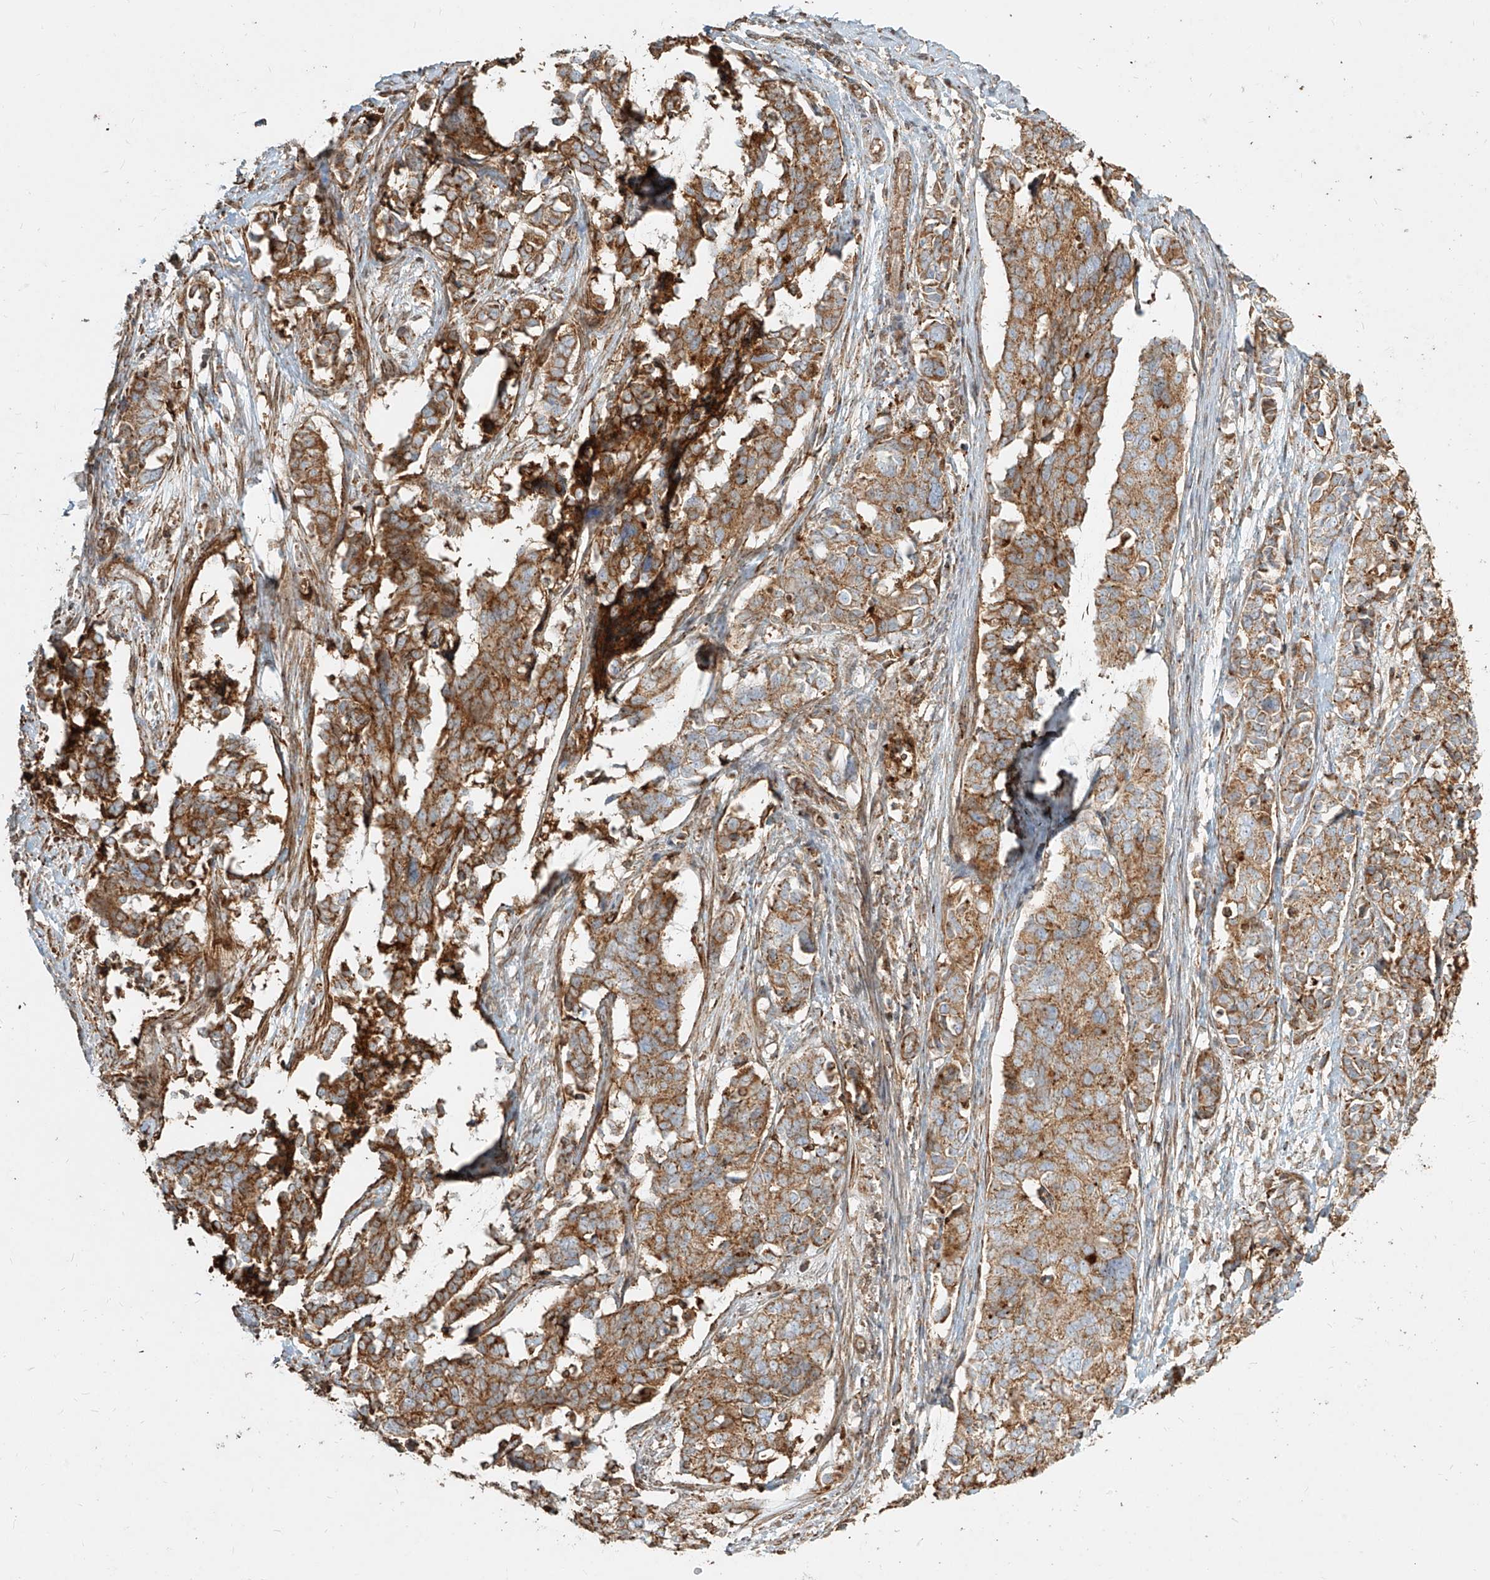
{"staining": {"intensity": "moderate", "quantity": ">75%", "location": "cytoplasmic/membranous"}, "tissue": "cervical cancer", "cell_type": "Tumor cells", "image_type": "cancer", "snomed": [{"axis": "morphology", "description": "Normal tissue, NOS"}, {"axis": "morphology", "description": "Squamous cell carcinoma, NOS"}, {"axis": "topography", "description": "Cervix"}], "caption": "Immunohistochemistry micrograph of neoplastic tissue: cervical cancer stained using immunohistochemistry (IHC) exhibits medium levels of moderate protein expression localized specifically in the cytoplasmic/membranous of tumor cells, appearing as a cytoplasmic/membranous brown color.", "gene": "MTX2", "patient": {"sex": "female", "age": 35}}